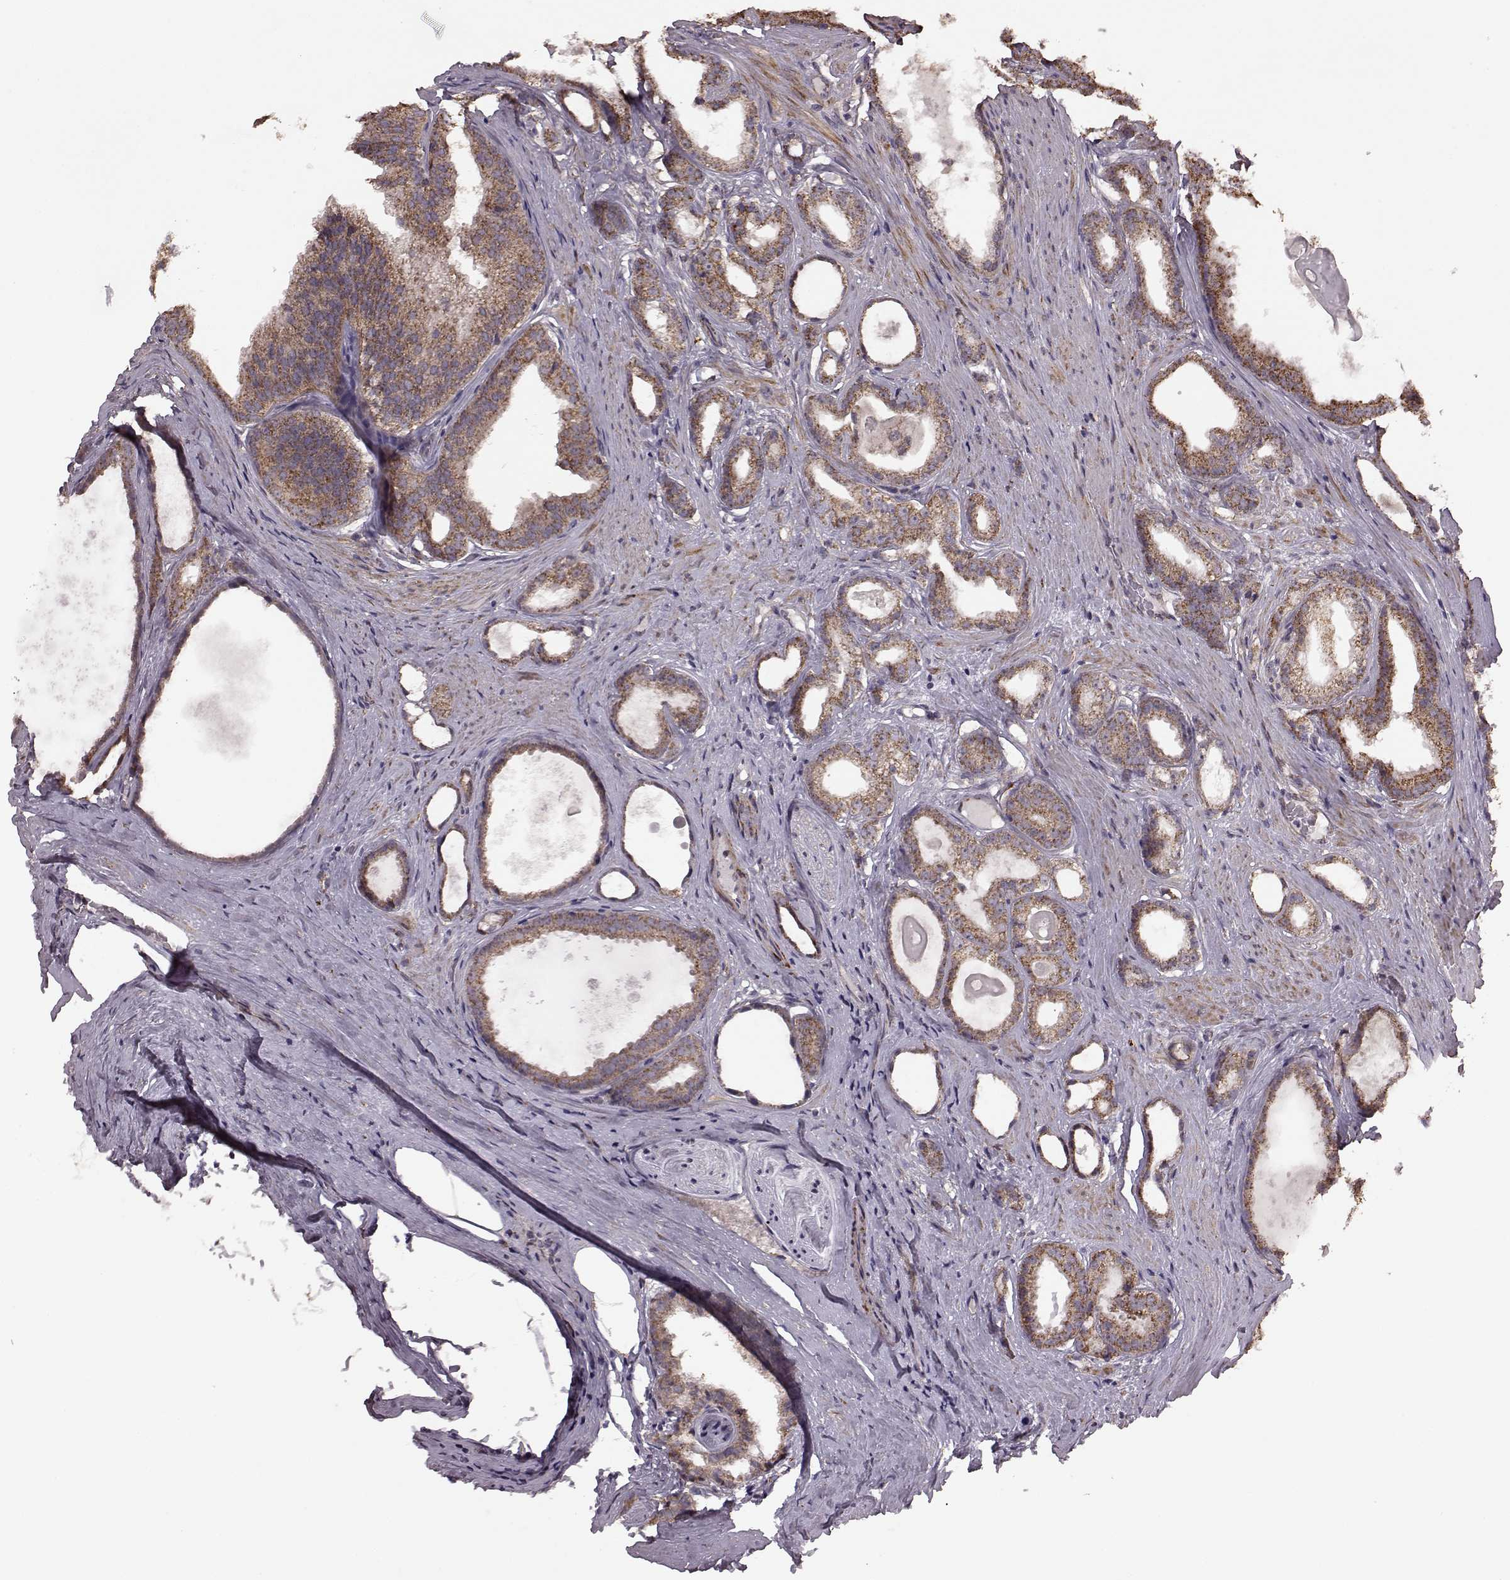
{"staining": {"intensity": "moderate", "quantity": ">75%", "location": "cytoplasmic/membranous"}, "tissue": "prostate cancer", "cell_type": "Tumor cells", "image_type": "cancer", "snomed": [{"axis": "morphology", "description": "Adenocarcinoma, Low grade"}, {"axis": "topography", "description": "Prostate"}], "caption": "Tumor cells exhibit moderate cytoplasmic/membranous positivity in approximately >75% of cells in prostate low-grade adenocarcinoma.", "gene": "PUDP", "patient": {"sex": "male", "age": 65}}